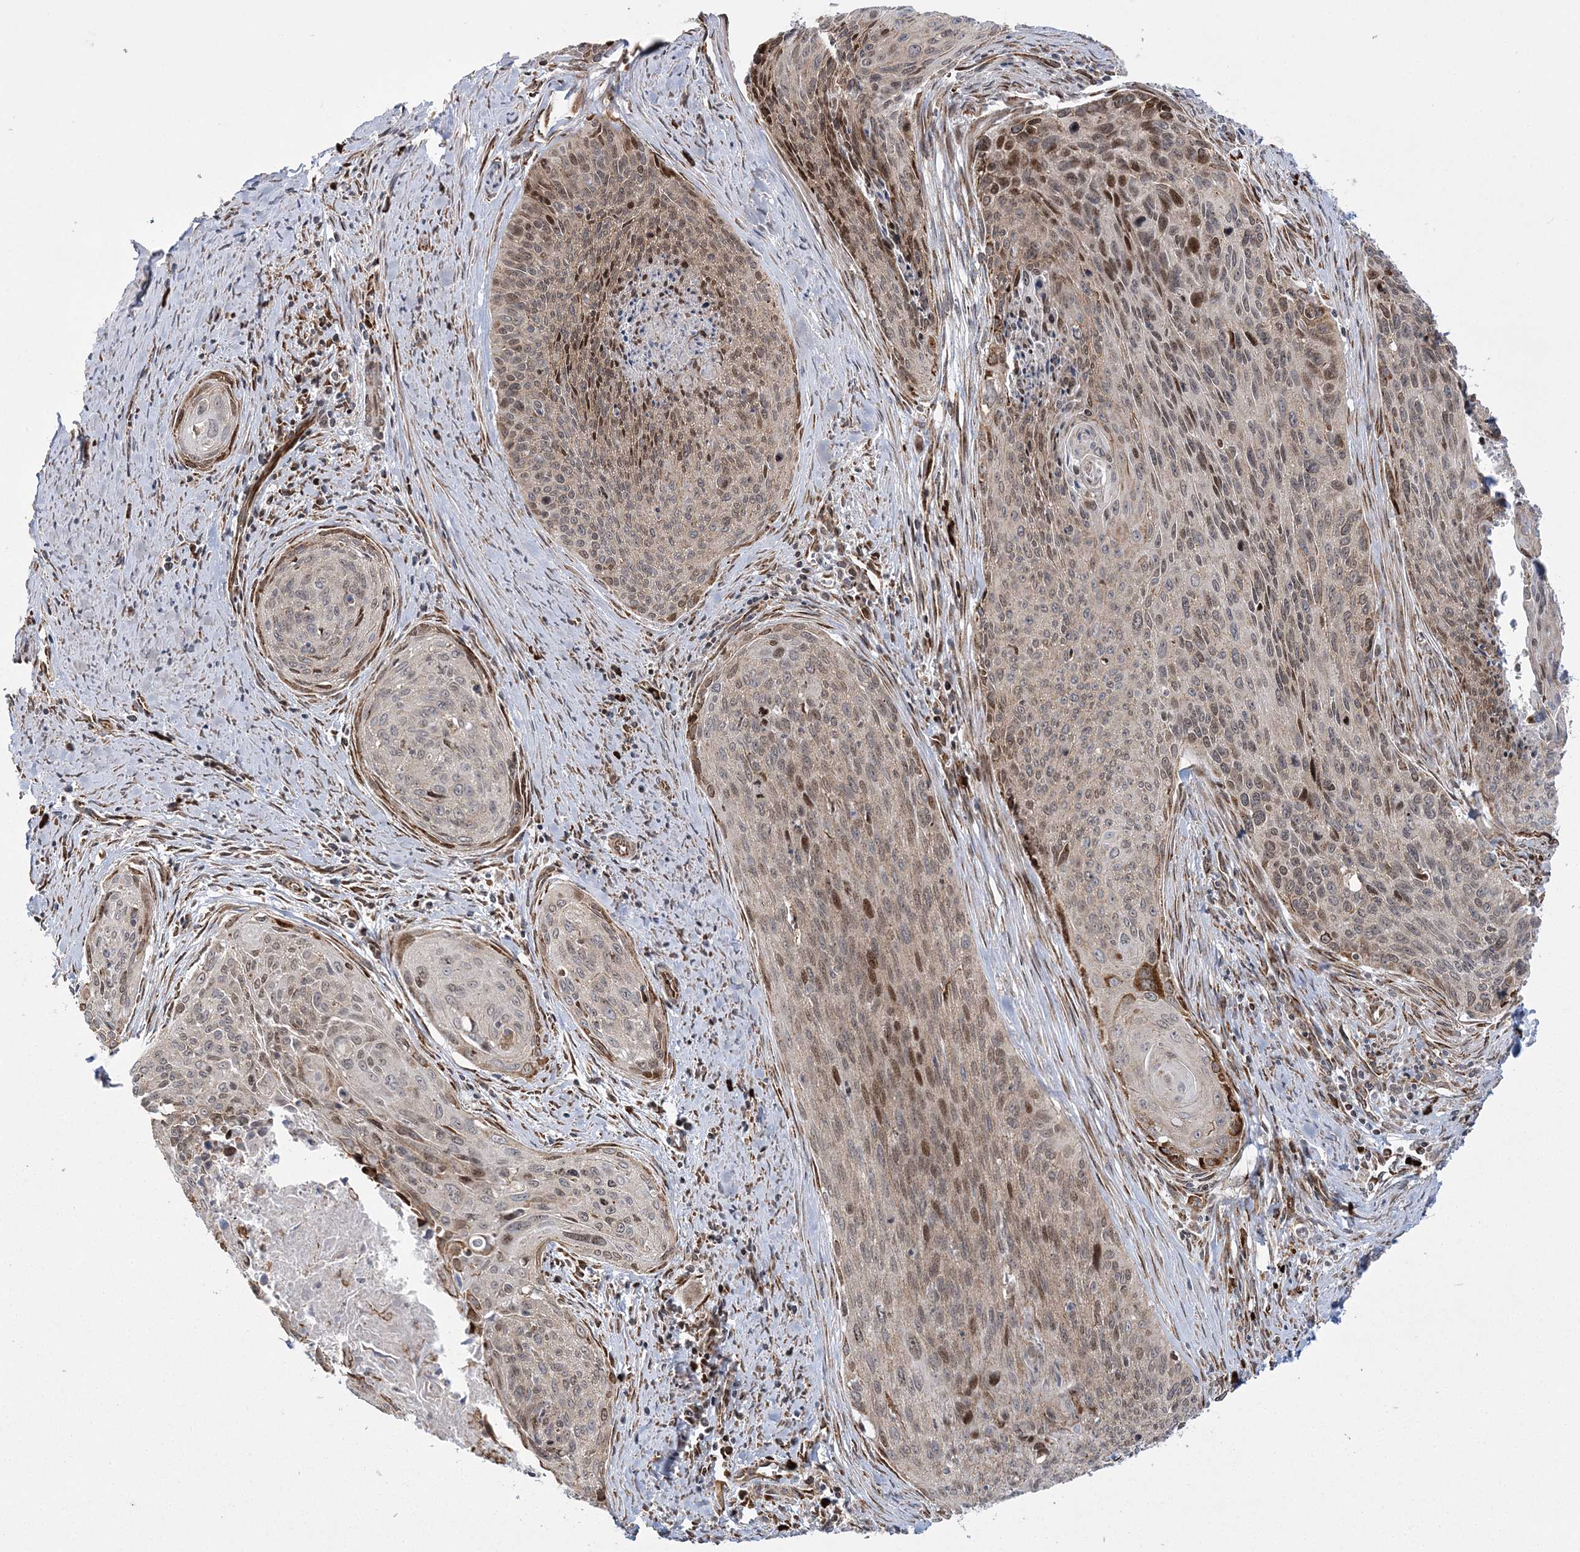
{"staining": {"intensity": "moderate", "quantity": ">75%", "location": "cytoplasmic/membranous,nuclear"}, "tissue": "cervical cancer", "cell_type": "Tumor cells", "image_type": "cancer", "snomed": [{"axis": "morphology", "description": "Squamous cell carcinoma, NOS"}, {"axis": "topography", "description": "Cervix"}], "caption": "DAB immunohistochemical staining of cervical squamous cell carcinoma displays moderate cytoplasmic/membranous and nuclear protein expression in about >75% of tumor cells. The protein is shown in brown color, while the nuclei are stained blue.", "gene": "EFCAB12", "patient": {"sex": "female", "age": 55}}